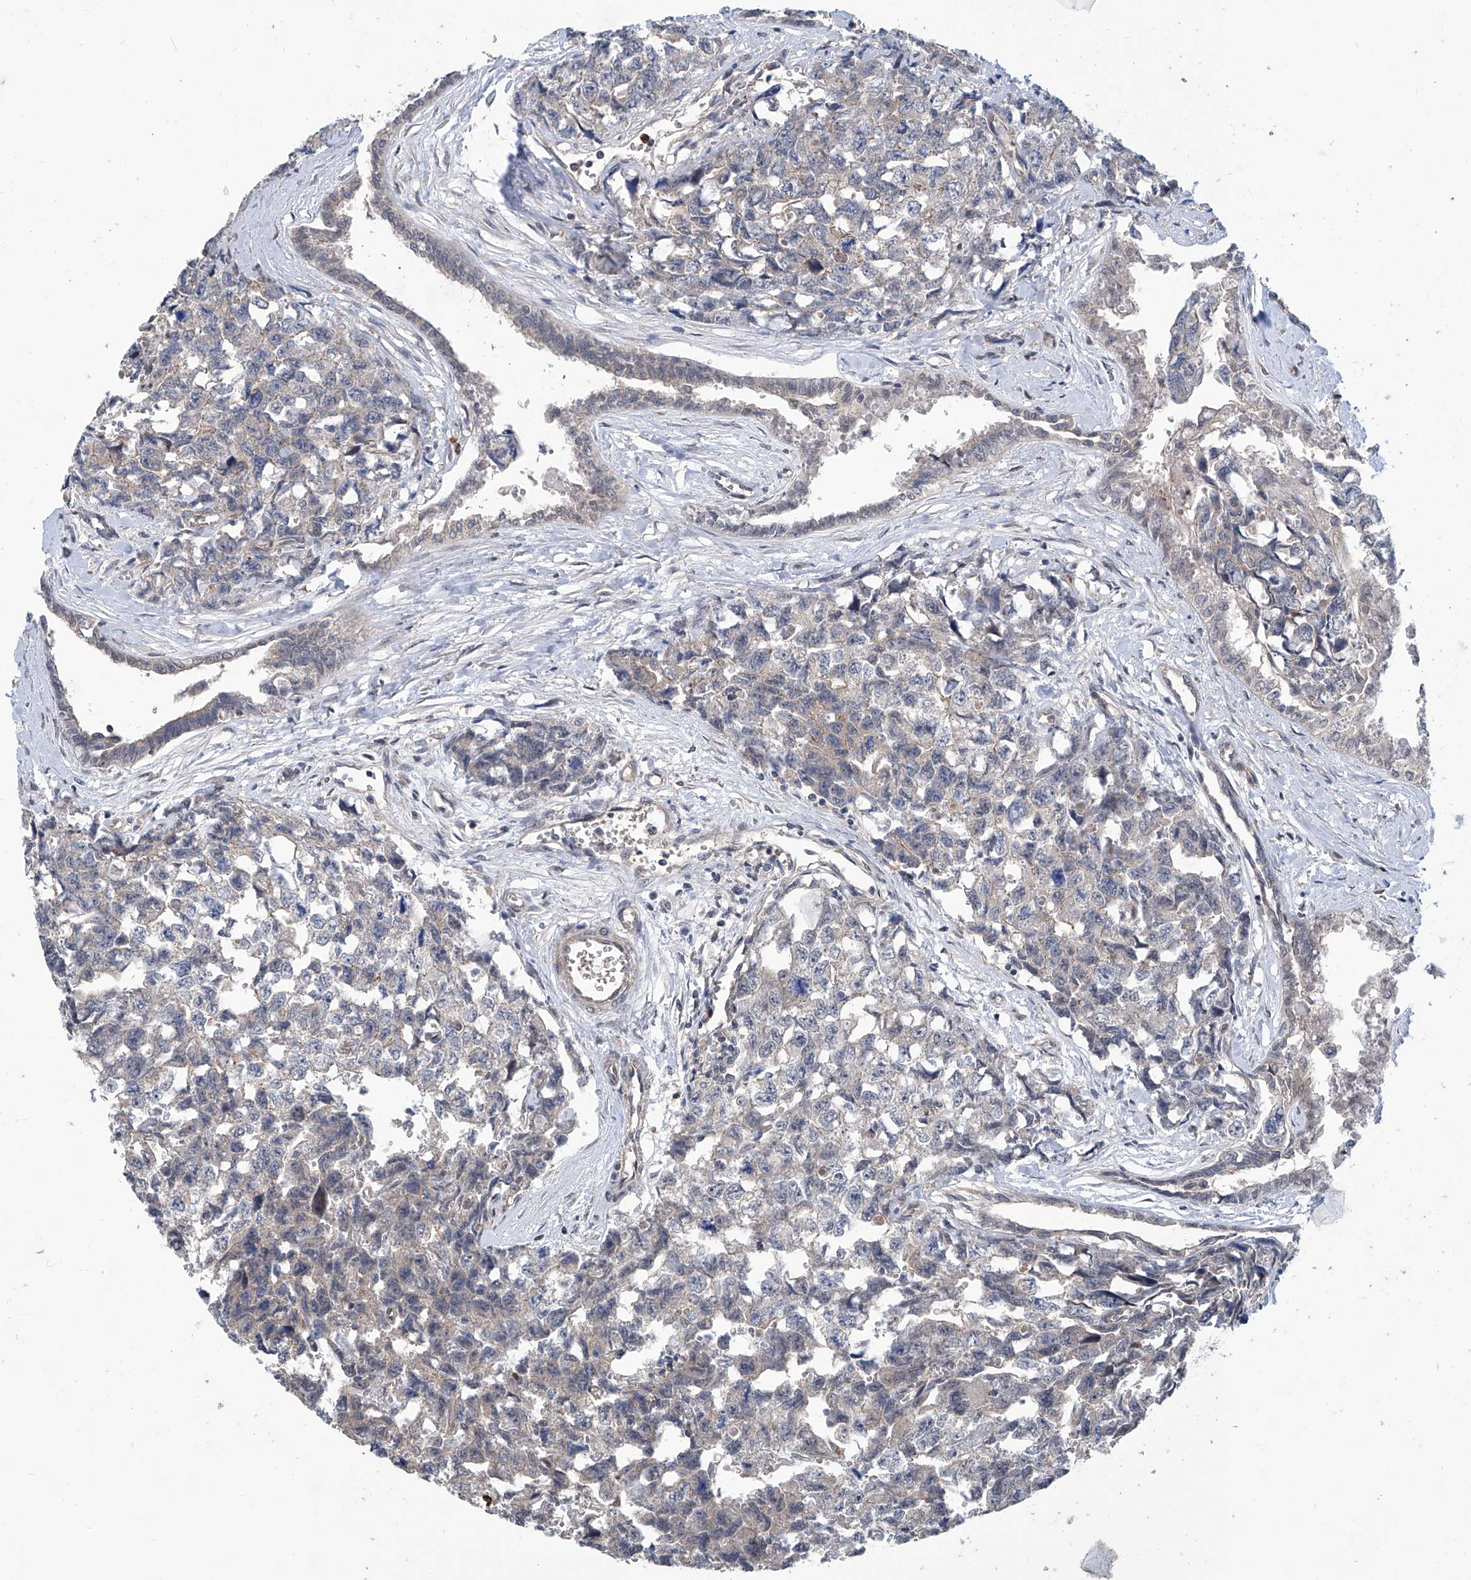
{"staining": {"intensity": "negative", "quantity": "none", "location": "none"}, "tissue": "testis cancer", "cell_type": "Tumor cells", "image_type": "cancer", "snomed": [{"axis": "morphology", "description": "Carcinoma, Embryonal, NOS"}, {"axis": "topography", "description": "Testis"}], "caption": "Immunohistochemical staining of human testis cancer reveals no significant expression in tumor cells. (DAB (3,3'-diaminobenzidine) immunohistochemistry (IHC) with hematoxylin counter stain).", "gene": "EIF2D", "patient": {"sex": "male", "age": 31}}